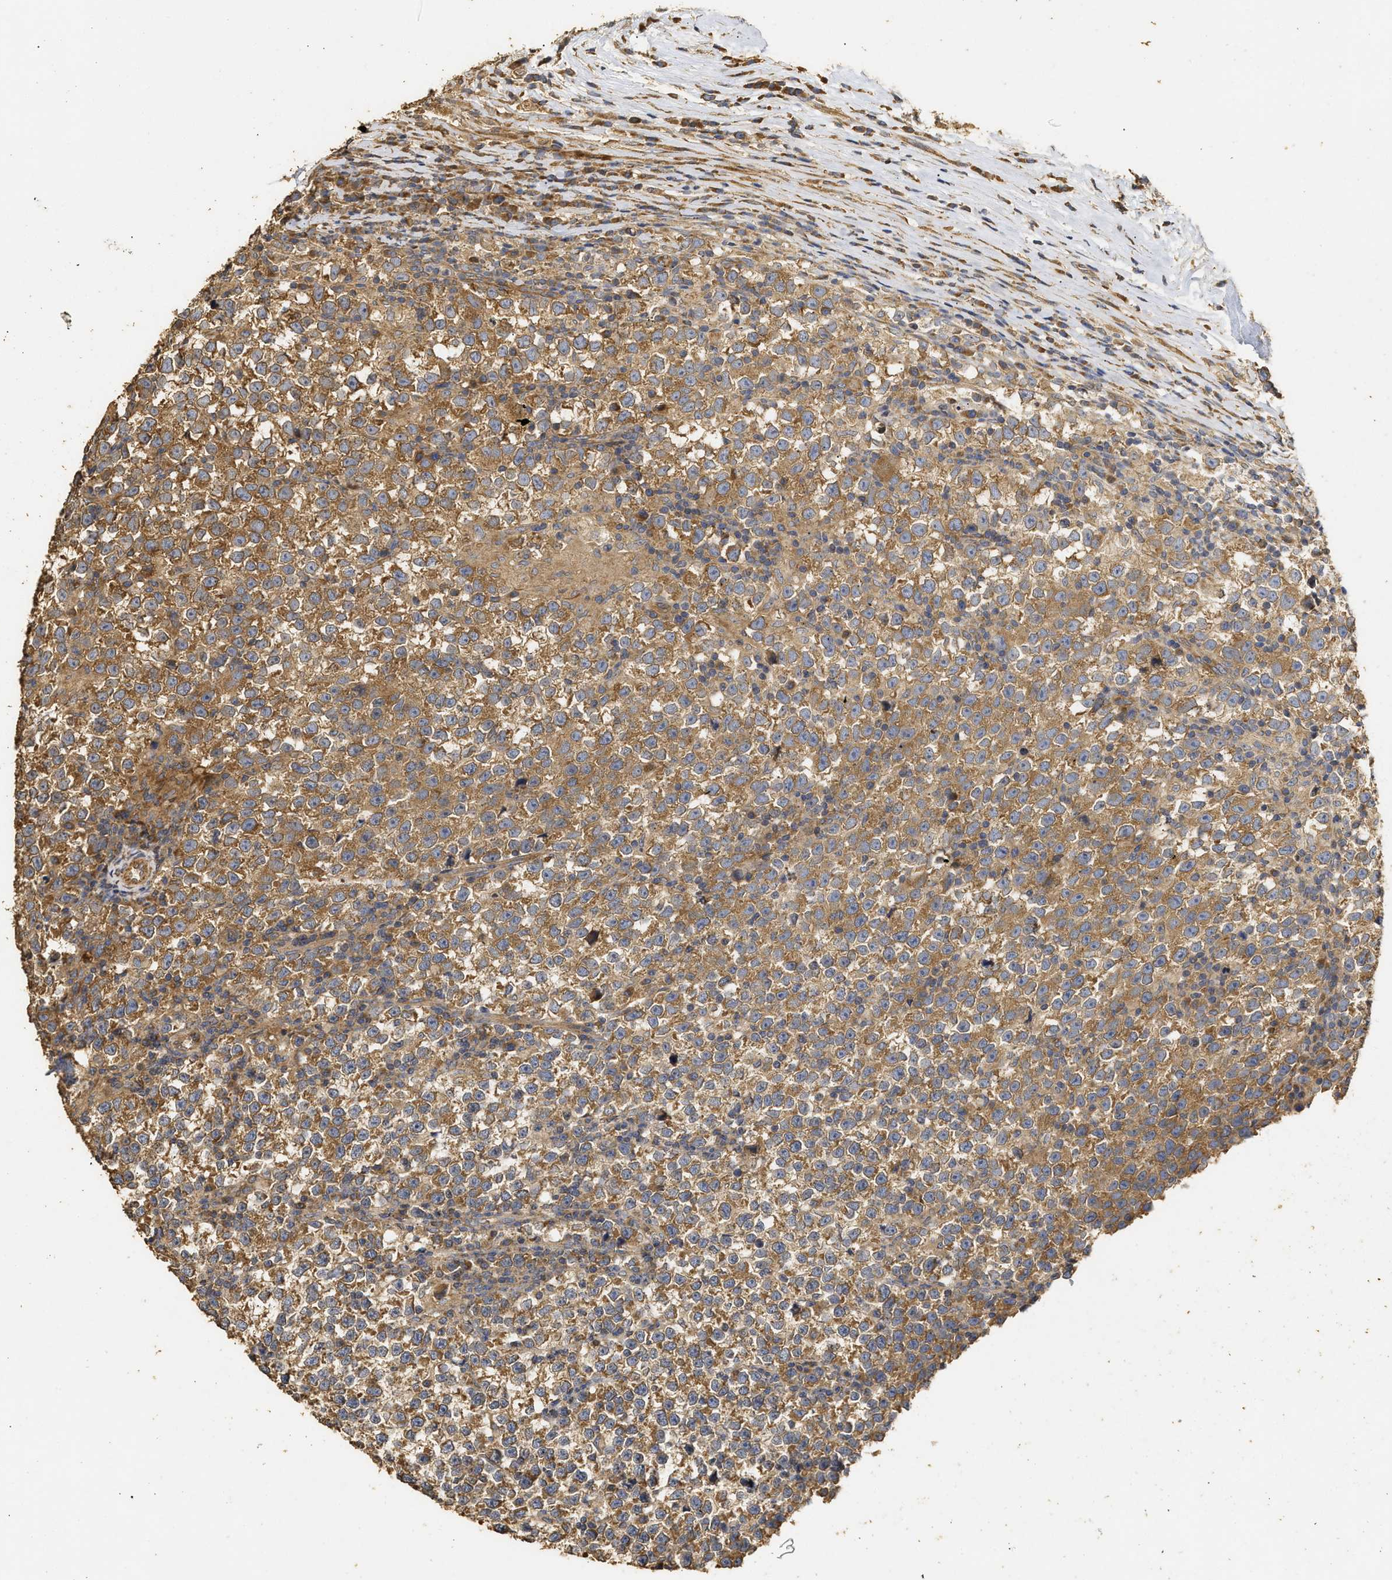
{"staining": {"intensity": "moderate", "quantity": ">75%", "location": "cytoplasmic/membranous"}, "tissue": "testis cancer", "cell_type": "Tumor cells", "image_type": "cancer", "snomed": [{"axis": "morphology", "description": "Normal tissue, NOS"}, {"axis": "morphology", "description": "Seminoma, NOS"}, {"axis": "topography", "description": "Testis"}], "caption": "Protein staining of testis cancer (seminoma) tissue reveals moderate cytoplasmic/membranous positivity in about >75% of tumor cells.", "gene": "NAV1", "patient": {"sex": "male", "age": 43}}